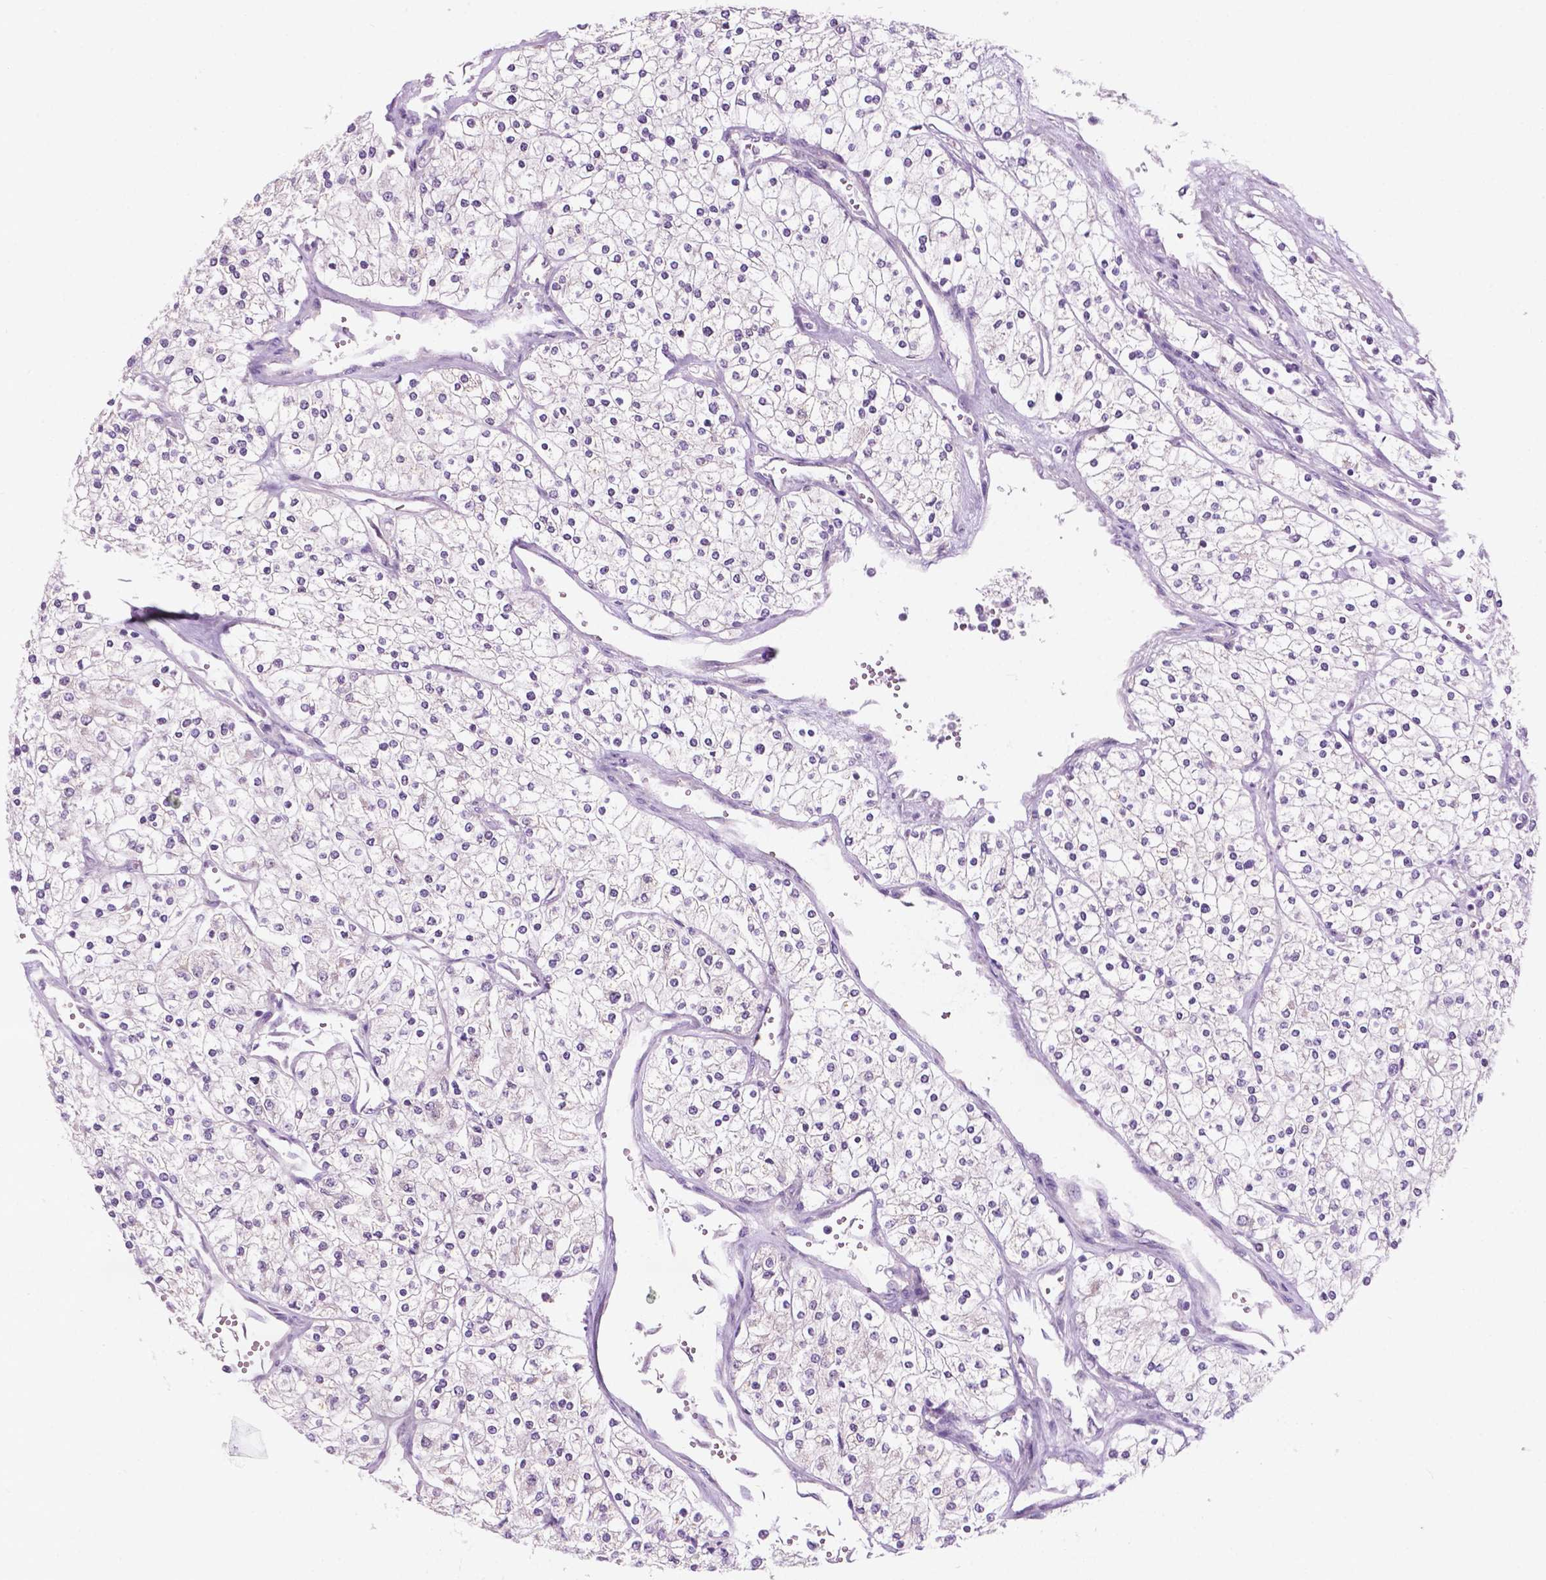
{"staining": {"intensity": "negative", "quantity": "none", "location": "none"}, "tissue": "renal cancer", "cell_type": "Tumor cells", "image_type": "cancer", "snomed": [{"axis": "morphology", "description": "Adenocarcinoma, NOS"}, {"axis": "topography", "description": "Kidney"}], "caption": "The photomicrograph shows no significant expression in tumor cells of renal adenocarcinoma.", "gene": "FAM50B", "patient": {"sex": "male", "age": 80}}